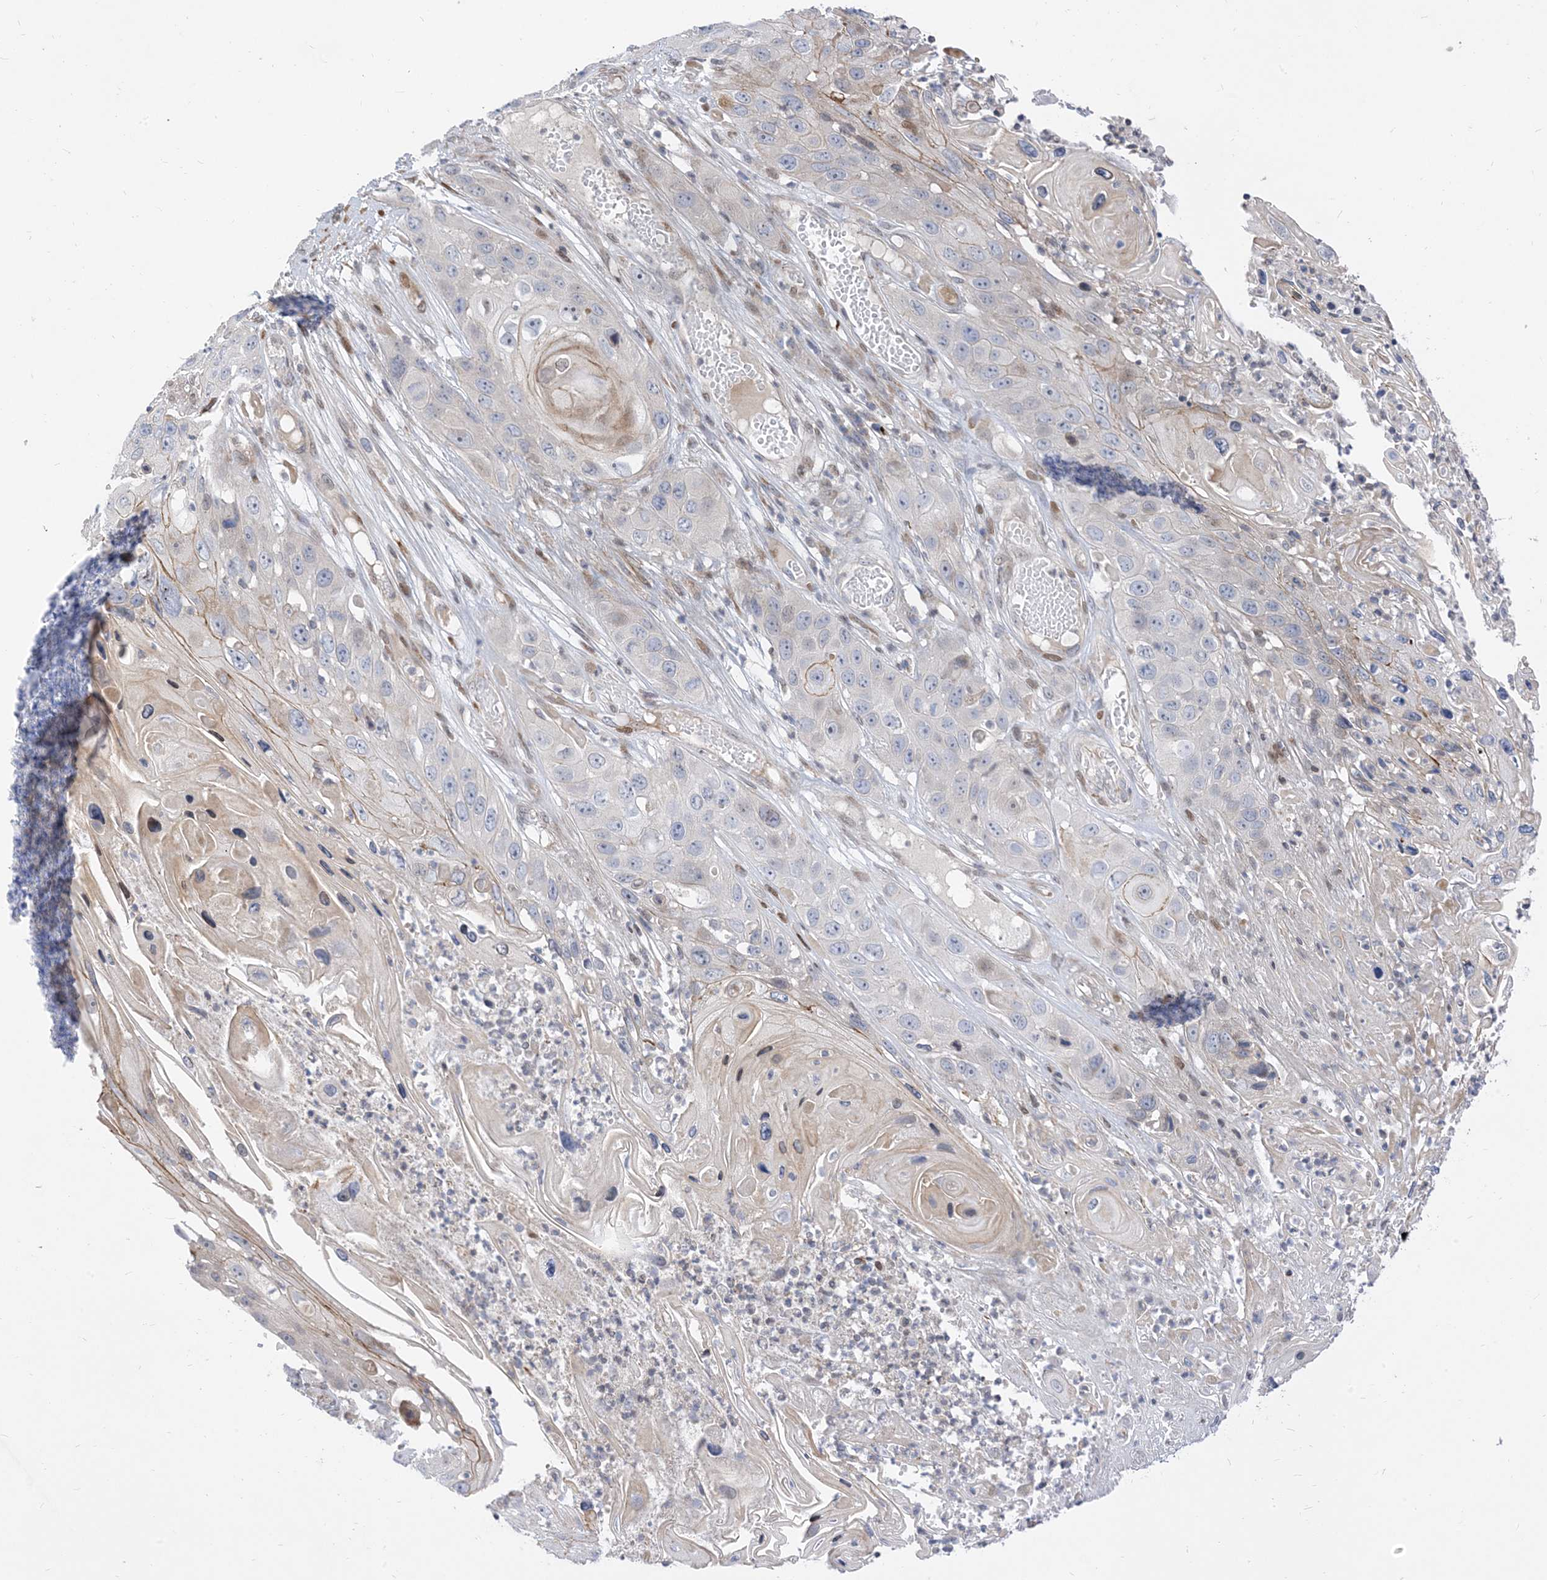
{"staining": {"intensity": "negative", "quantity": "none", "location": "none"}, "tissue": "skin cancer", "cell_type": "Tumor cells", "image_type": "cancer", "snomed": [{"axis": "morphology", "description": "Squamous cell carcinoma, NOS"}, {"axis": "topography", "description": "Skin"}], "caption": "Squamous cell carcinoma (skin) stained for a protein using IHC shows no expression tumor cells.", "gene": "TYSND1", "patient": {"sex": "male", "age": 55}}